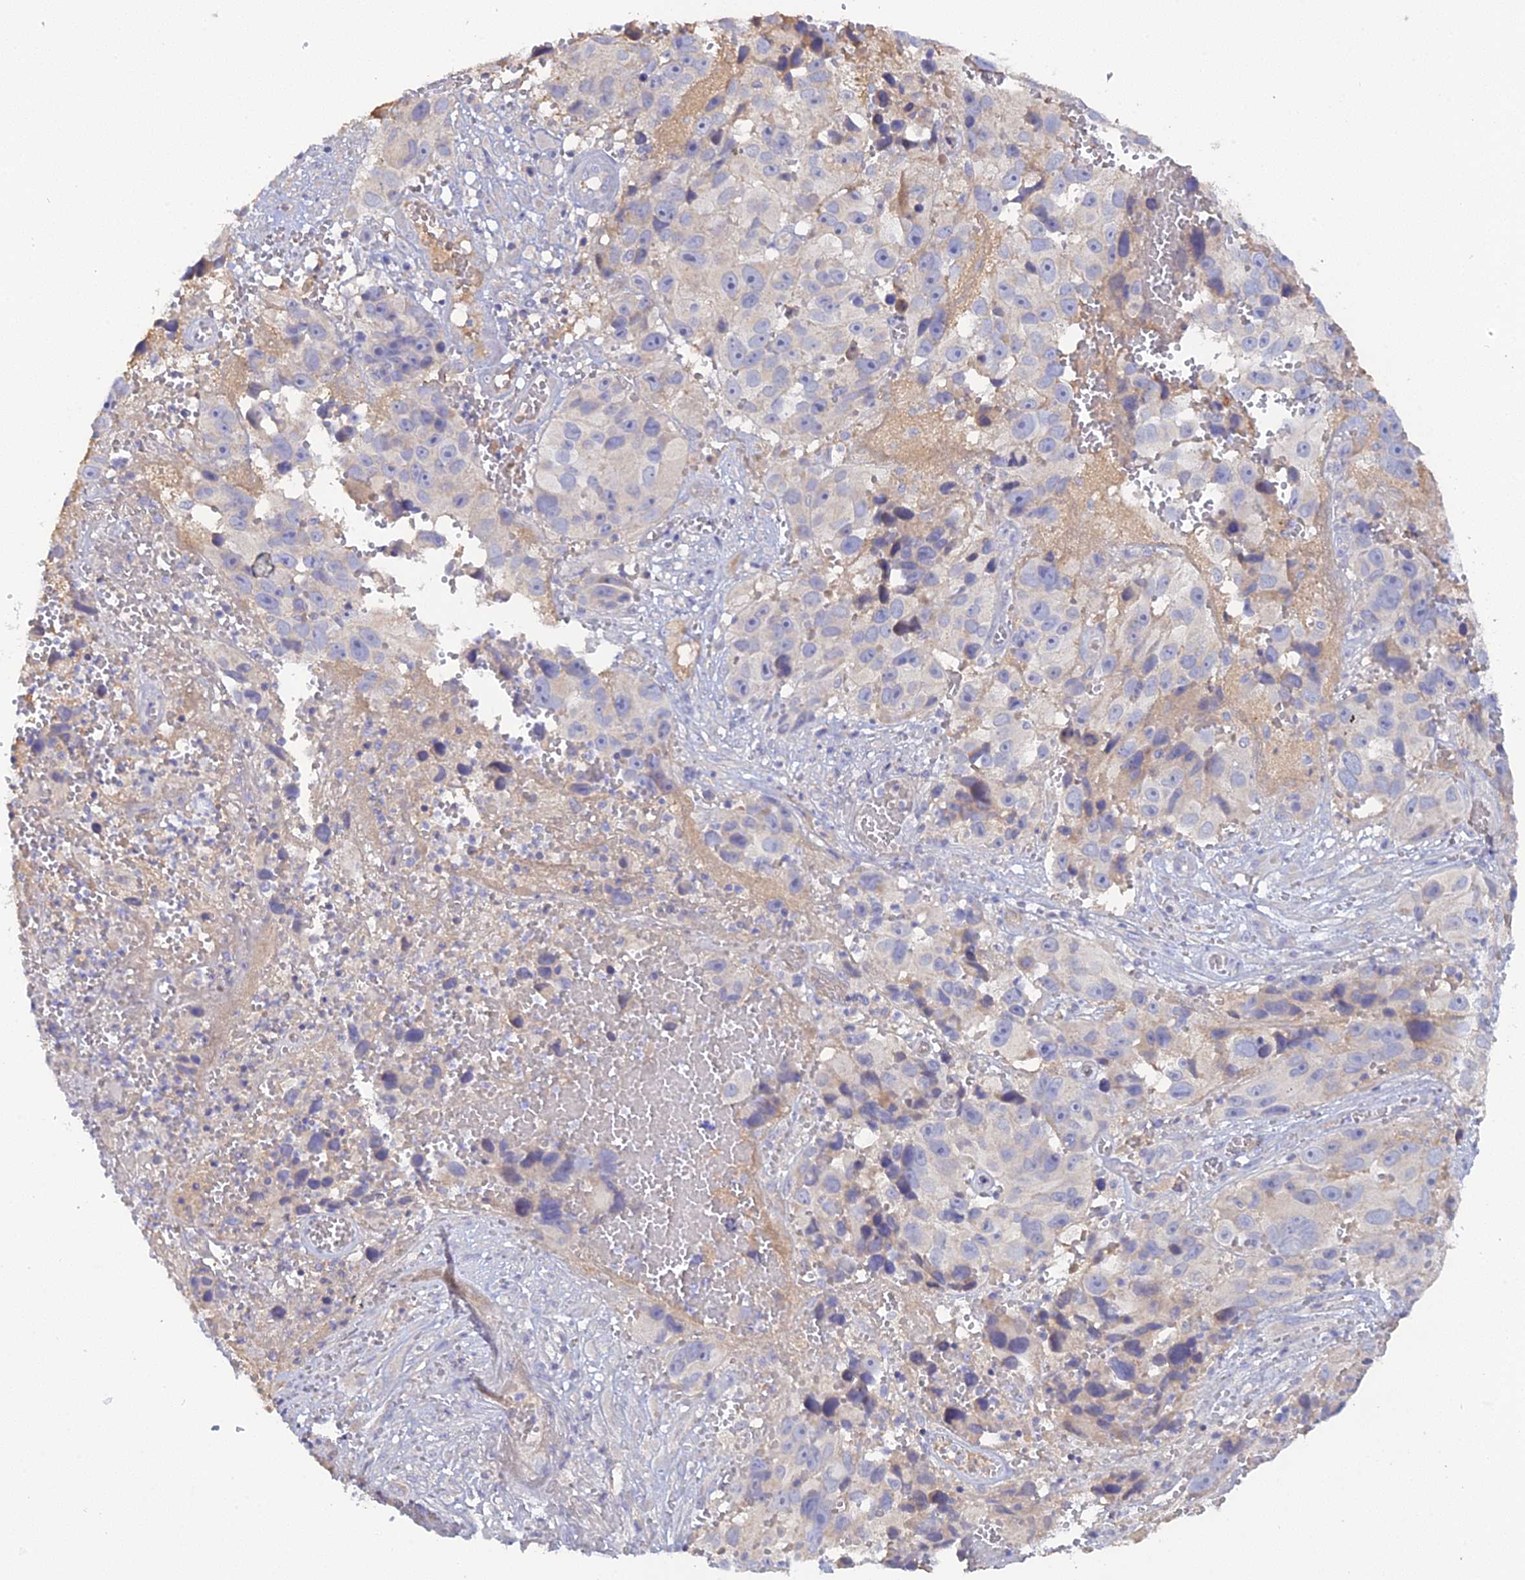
{"staining": {"intensity": "negative", "quantity": "none", "location": "none"}, "tissue": "melanoma", "cell_type": "Tumor cells", "image_type": "cancer", "snomed": [{"axis": "morphology", "description": "Malignant melanoma, NOS"}, {"axis": "topography", "description": "Skin"}], "caption": "Immunohistochemistry (IHC) histopathology image of neoplastic tissue: human malignant melanoma stained with DAB (3,3'-diaminobenzidine) exhibits no significant protein staining in tumor cells.", "gene": "ADGRA1", "patient": {"sex": "male", "age": 84}}